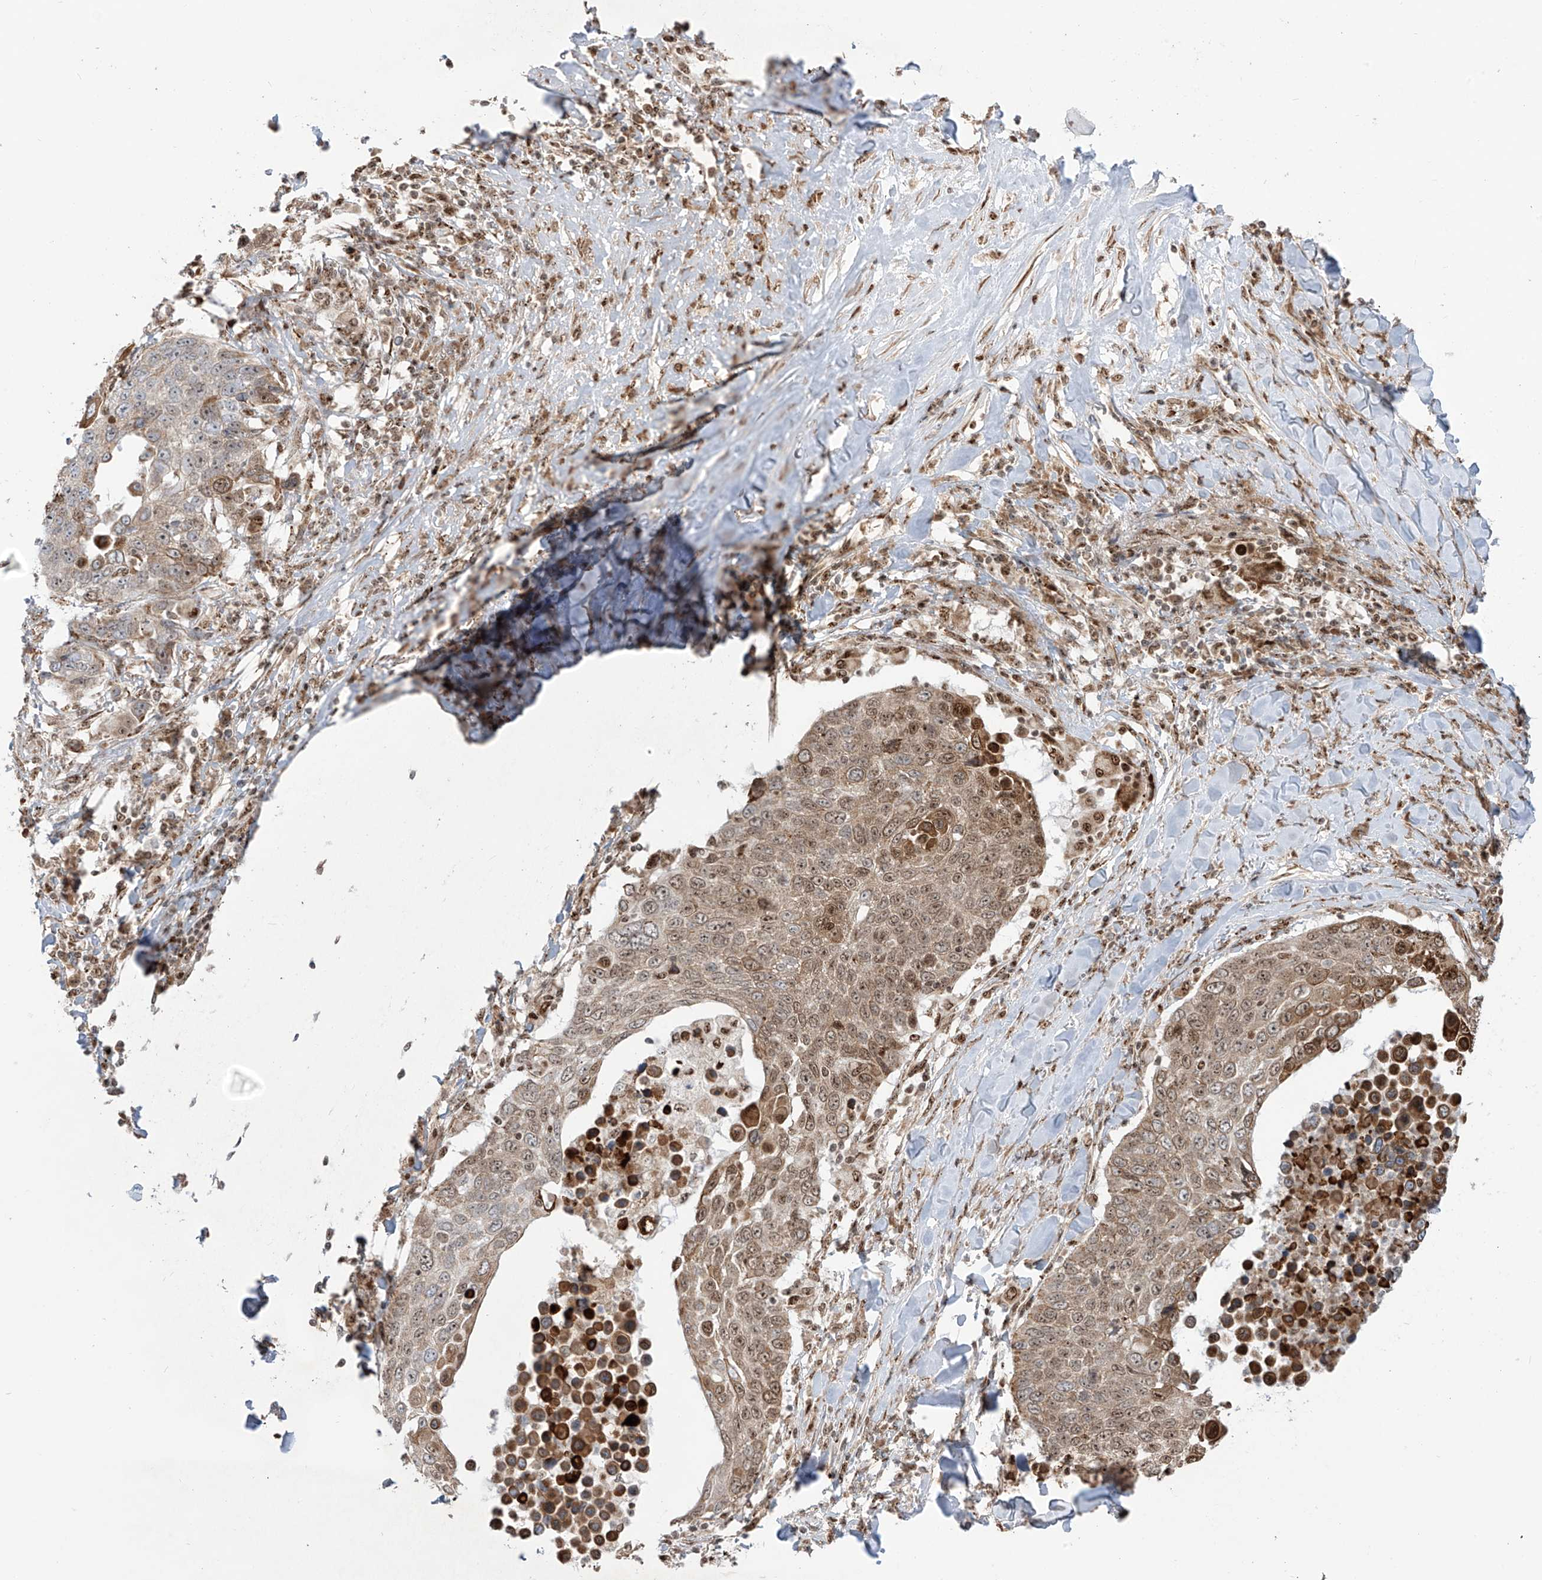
{"staining": {"intensity": "moderate", "quantity": "25%-75%", "location": "cytoplasmic/membranous,nuclear"}, "tissue": "lung cancer", "cell_type": "Tumor cells", "image_type": "cancer", "snomed": [{"axis": "morphology", "description": "Squamous cell carcinoma, NOS"}, {"axis": "topography", "description": "Lung"}], "caption": "Brown immunohistochemical staining in human squamous cell carcinoma (lung) reveals moderate cytoplasmic/membranous and nuclear positivity in approximately 25%-75% of tumor cells. The staining was performed using DAB (3,3'-diaminobenzidine), with brown indicating positive protein expression. Nuclei are stained blue with hematoxylin.", "gene": "ZBTB8A", "patient": {"sex": "male", "age": 66}}